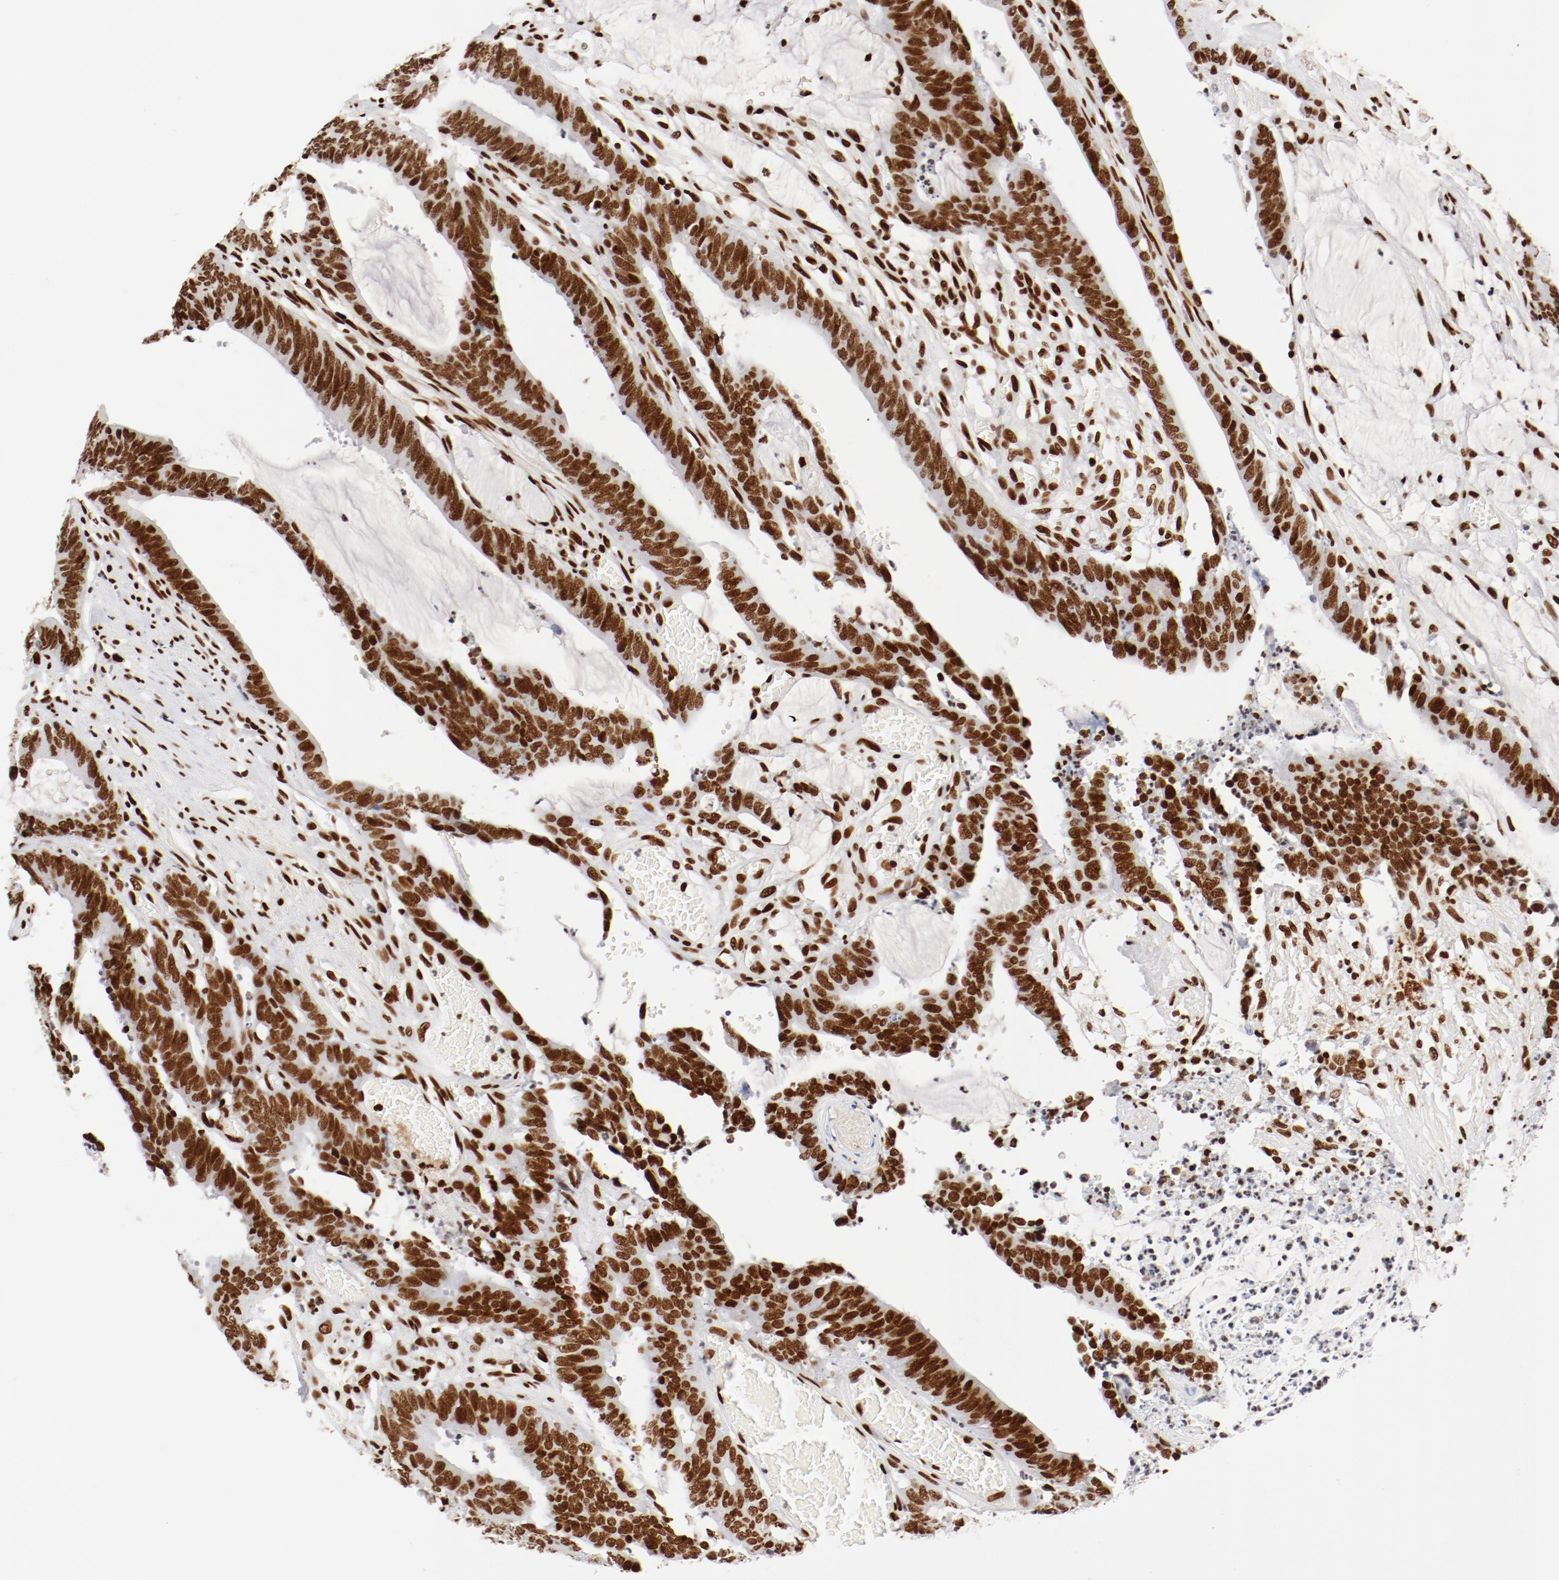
{"staining": {"intensity": "strong", "quantity": ">75%", "location": "nuclear"}, "tissue": "colorectal cancer", "cell_type": "Tumor cells", "image_type": "cancer", "snomed": [{"axis": "morphology", "description": "Adenocarcinoma, NOS"}, {"axis": "topography", "description": "Rectum"}], "caption": "High-power microscopy captured an immunohistochemistry histopathology image of colorectal adenocarcinoma, revealing strong nuclear expression in about >75% of tumor cells.", "gene": "CTBP1", "patient": {"sex": "female", "age": 66}}